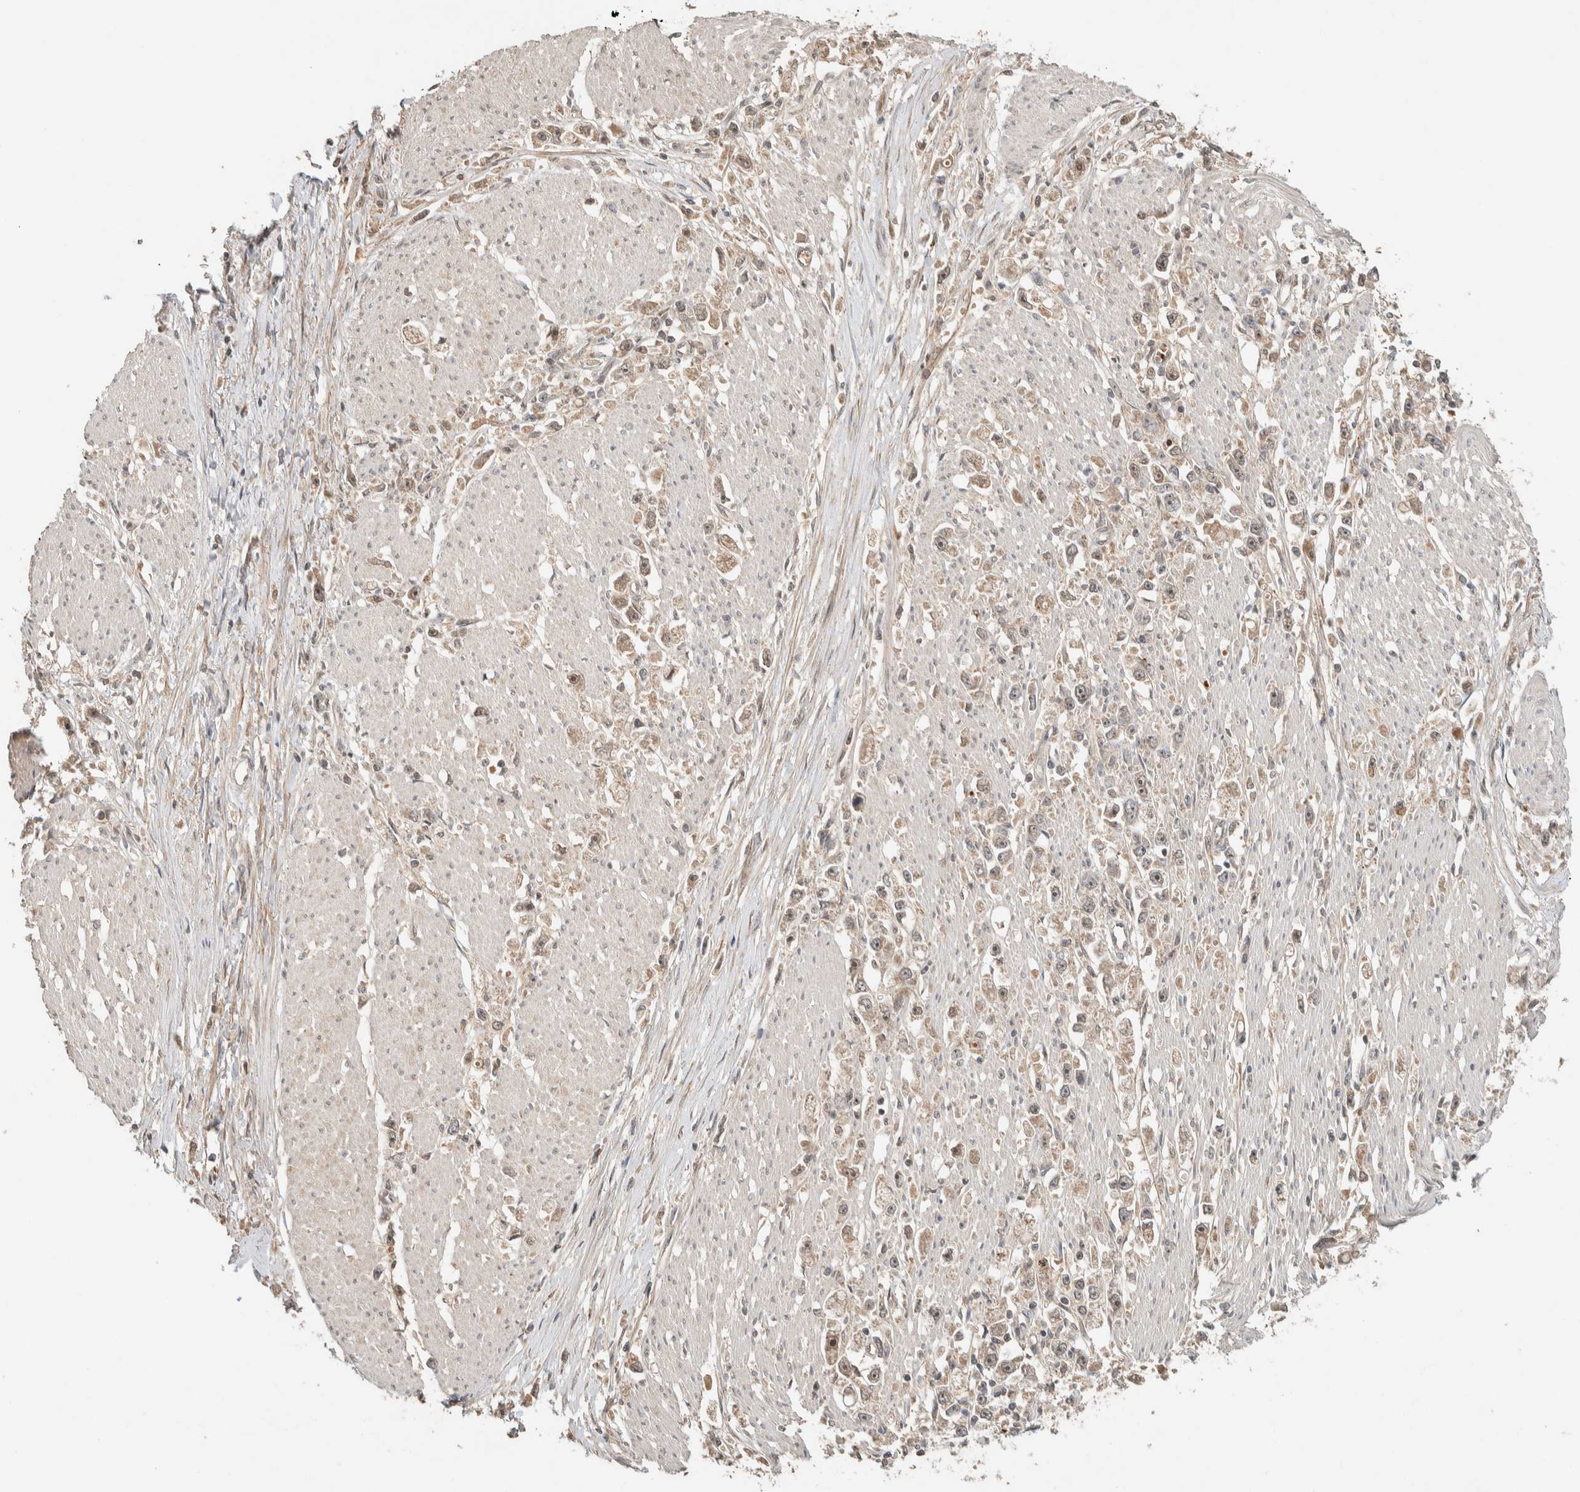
{"staining": {"intensity": "weak", "quantity": ">75%", "location": "cytoplasmic/membranous"}, "tissue": "stomach cancer", "cell_type": "Tumor cells", "image_type": "cancer", "snomed": [{"axis": "morphology", "description": "Adenocarcinoma, NOS"}, {"axis": "topography", "description": "Stomach"}], "caption": "Adenocarcinoma (stomach) stained for a protein (brown) shows weak cytoplasmic/membranous positive expression in about >75% of tumor cells.", "gene": "ZBTB2", "patient": {"sex": "female", "age": 59}}